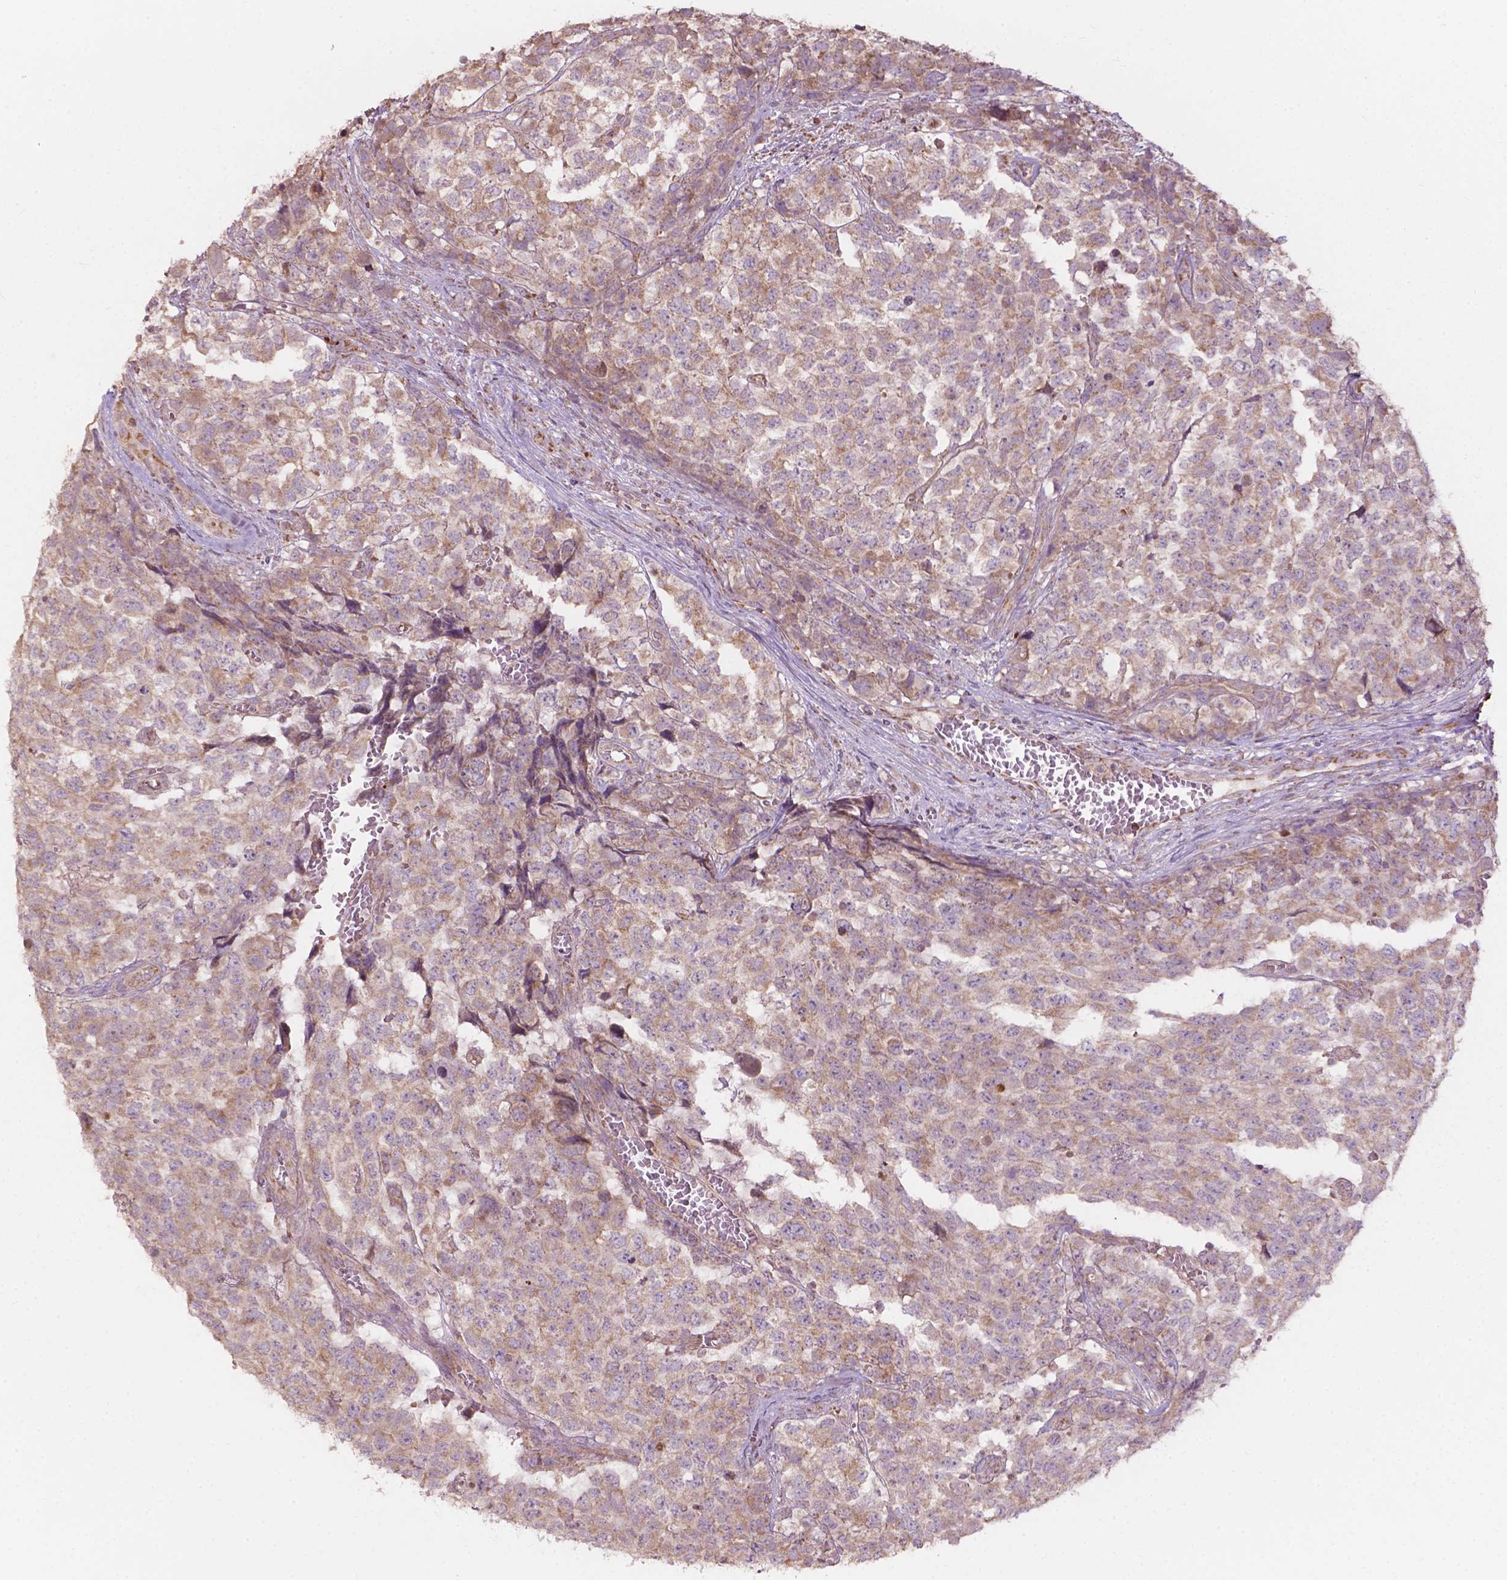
{"staining": {"intensity": "moderate", "quantity": ">75%", "location": "cytoplasmic/membranous"}, "tissue": "testis cancer", "cell_type": "Tumor cells", "image_type": "cancer", "snomed": [{"axis": "morphology", "description": "Carcinoma, Embryonal, NOS"}, {"axis": "topography", "description": "Testis"}], "caption": "Tumor cells reveal moderate cytoplasmic/membranous expression in about >75% of cells in testis embryonal carcinoma.", "gene": "NDUFA10", "patient": {"sex": "male", "age": 23}}